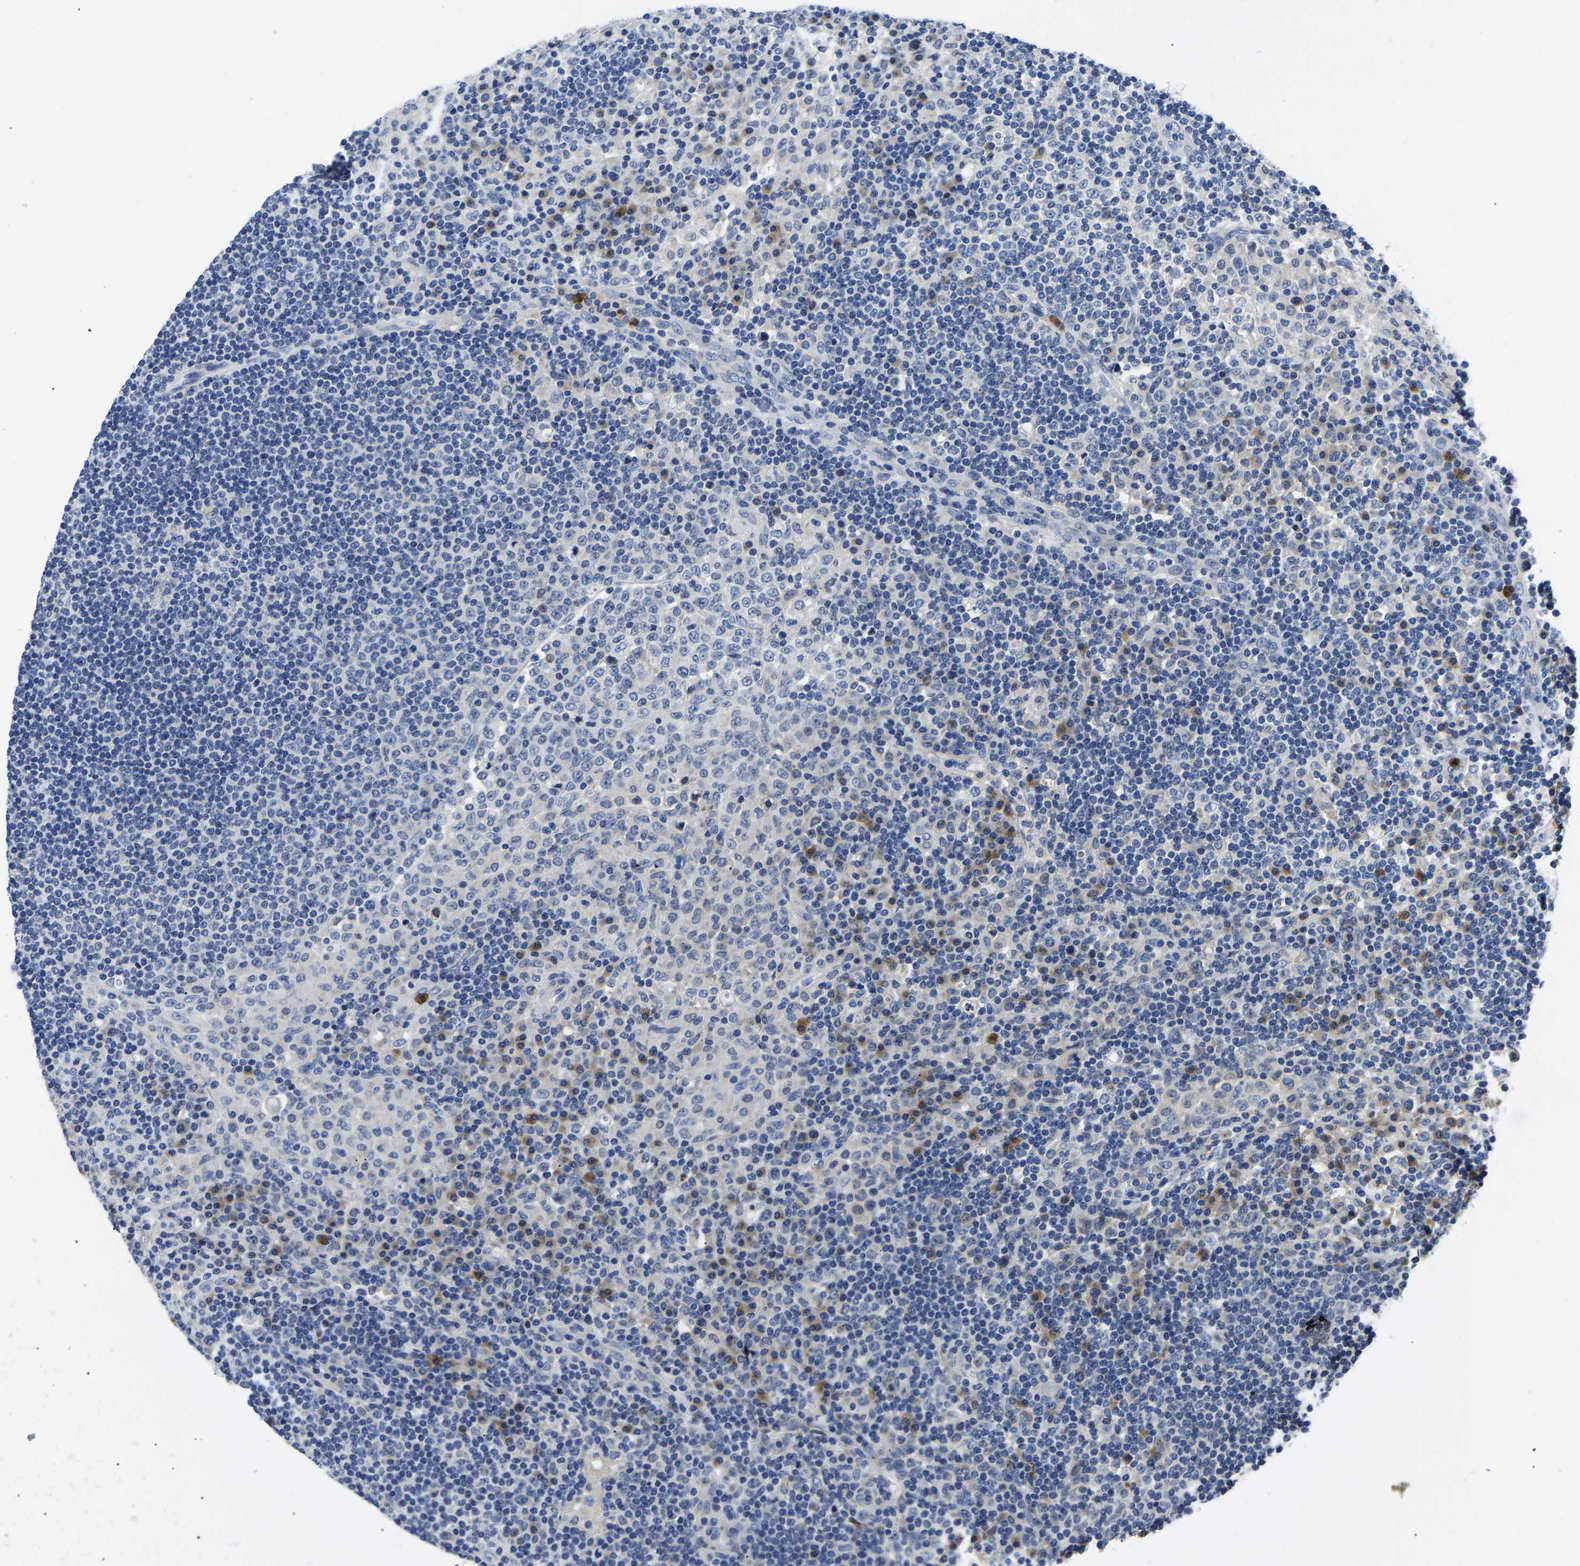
{"staining": {"intensity": "negative", "quantity": "none", "location": "none"}, "tissue": "lymph node", "cell_type": "Germinal center cells", "image_type": "normal", "snomed": [{"axis": "morphology", "description": "Normal tissue, NOS"}, {"axis": "topography", "description": "Lymph node"}], "caption": "This histopathology image is of benign lymph node stained with IHC to label a protein in brown with the nuclei are counter-stained blue. There is no staining in germinal center cells.", "gene": "TOR1B", "patient": {"sex": "female", "age": 53}}